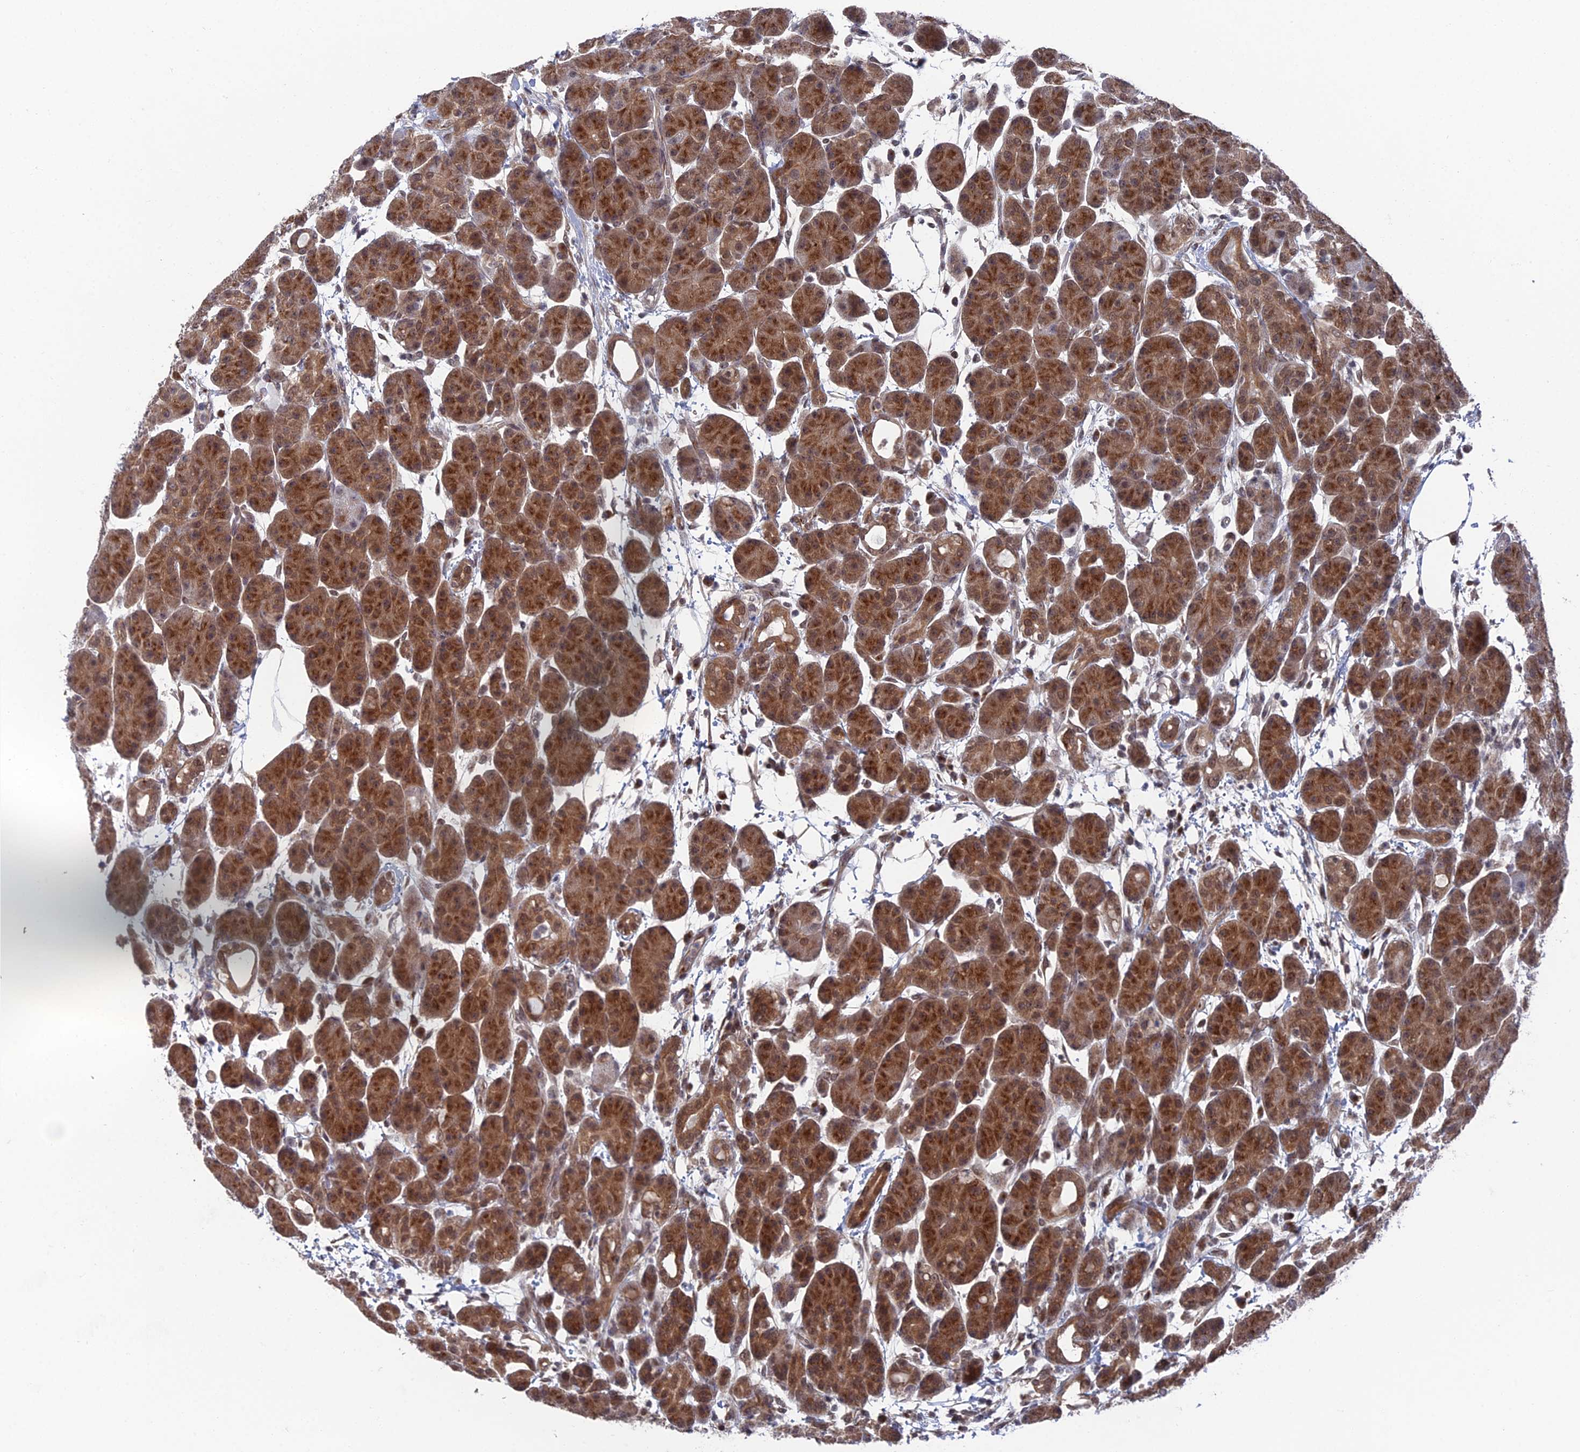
{"staining": {"intensity": "strong", "quantity": ">75%", "location": "cytoplasmic/membranous"}, "tissue": "pancreas", "cell_type": "Exocrine glandular cells", "image_type": "normal", "snomed": [{"axis": "morphology", "description": "Normal tissue, NOS"}, {"axis": "topography", "description": "Pancreas"}], "caption": "Immunohistochemical staining of benign human pancreas reveals strong cytoplasmic/membranous protein positivity in about >75% of exocrine glandular cells.", "gene": "FHIP2A", "patient": {"sex": "male", "age": 63}}